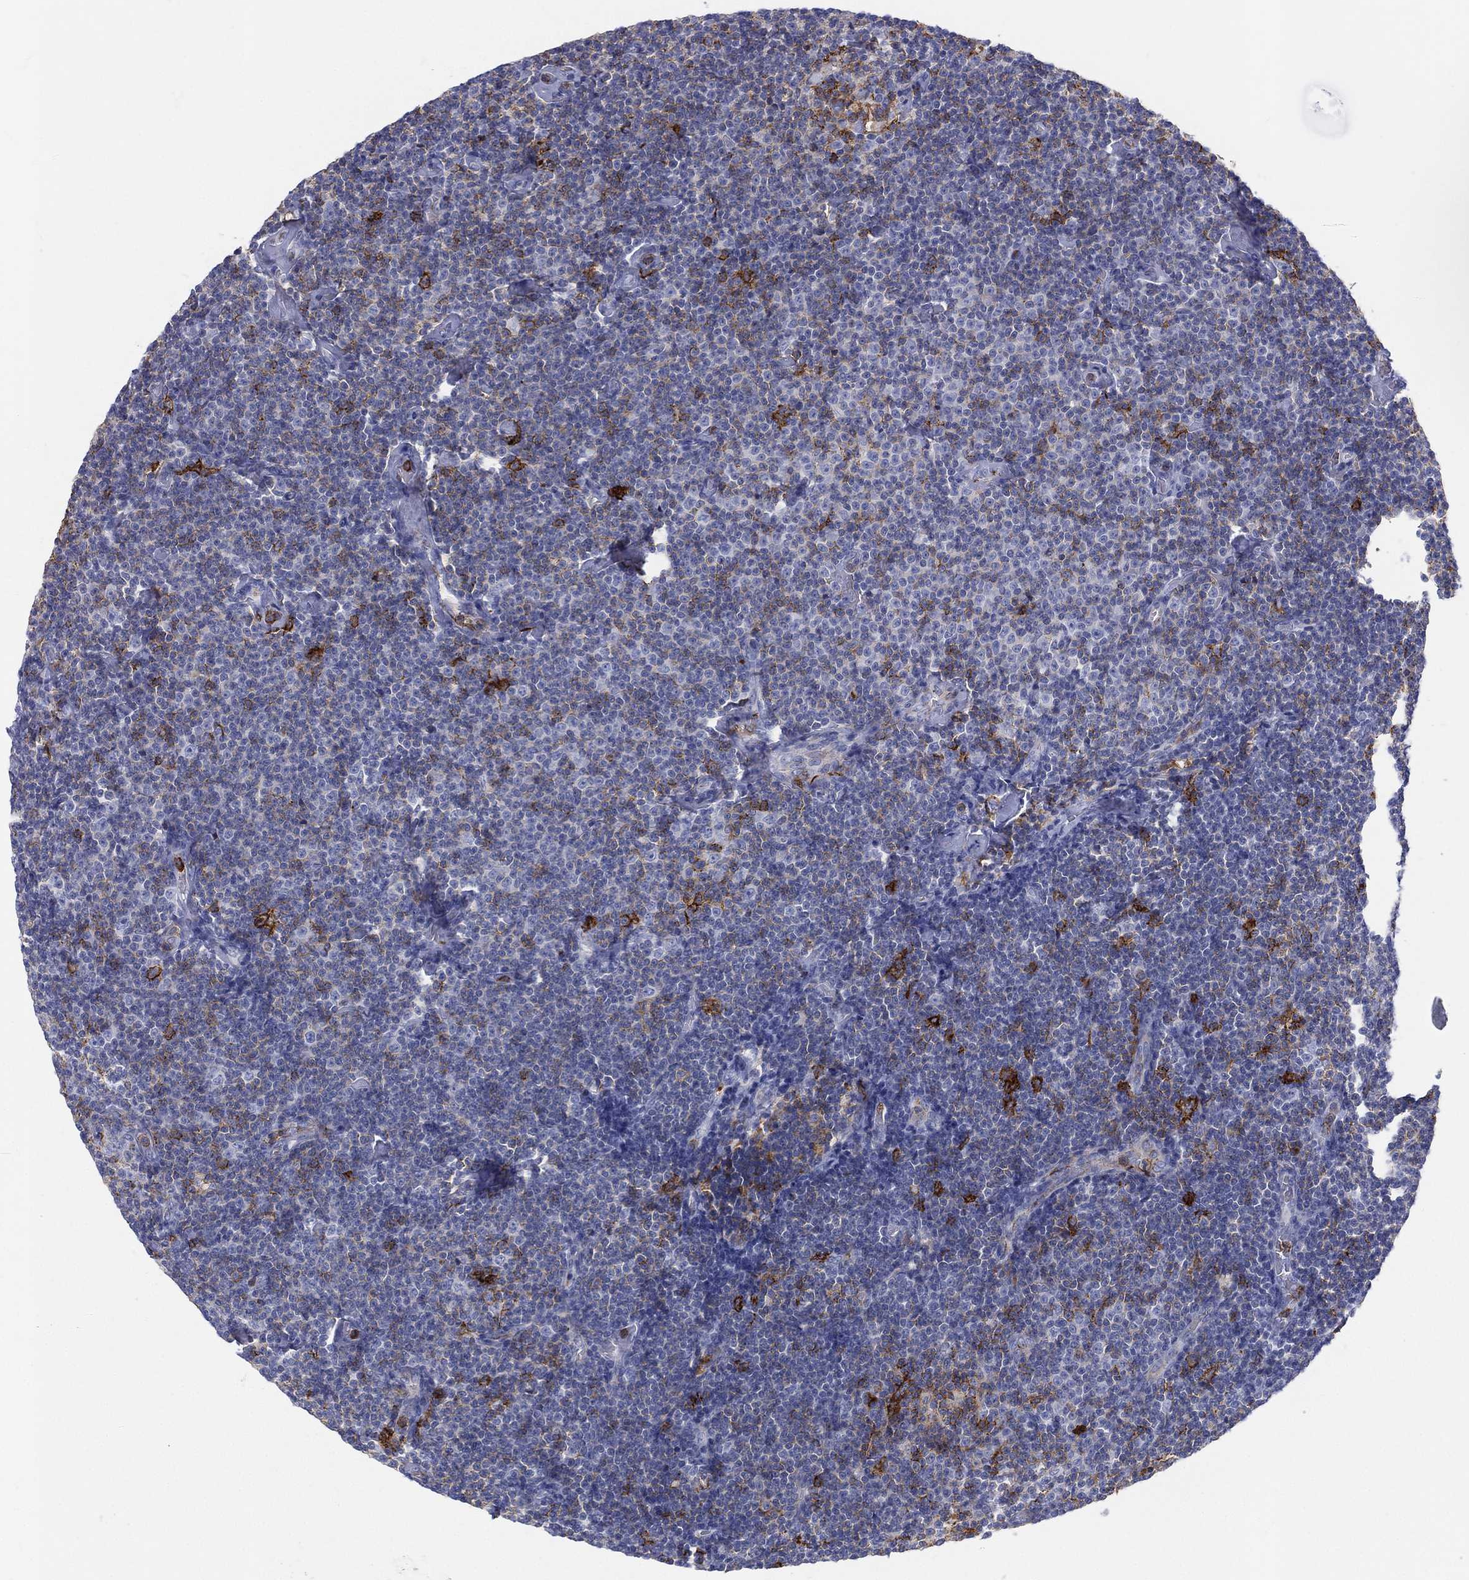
{"staining": {"intensity": "negative", "quantity": "none", "location": "none"}, "tissue": "lymphoma", "cell_type": "Tumor cells", "image_type": "cancer", "snomed": [{"axis": "morphology", "description": "Malignant lymphoma, non-Hodgkin's type, Low grade"}, {"axis": "topography", "description": "Lymph node"}], "caption": "Micrograph shows no significant protein expression in tumor cells of low-grade malignant lymphoma, non-Hodgkin's type.", "gene": "SELPLG", "patient": {"sex": "male", "age": 81}}